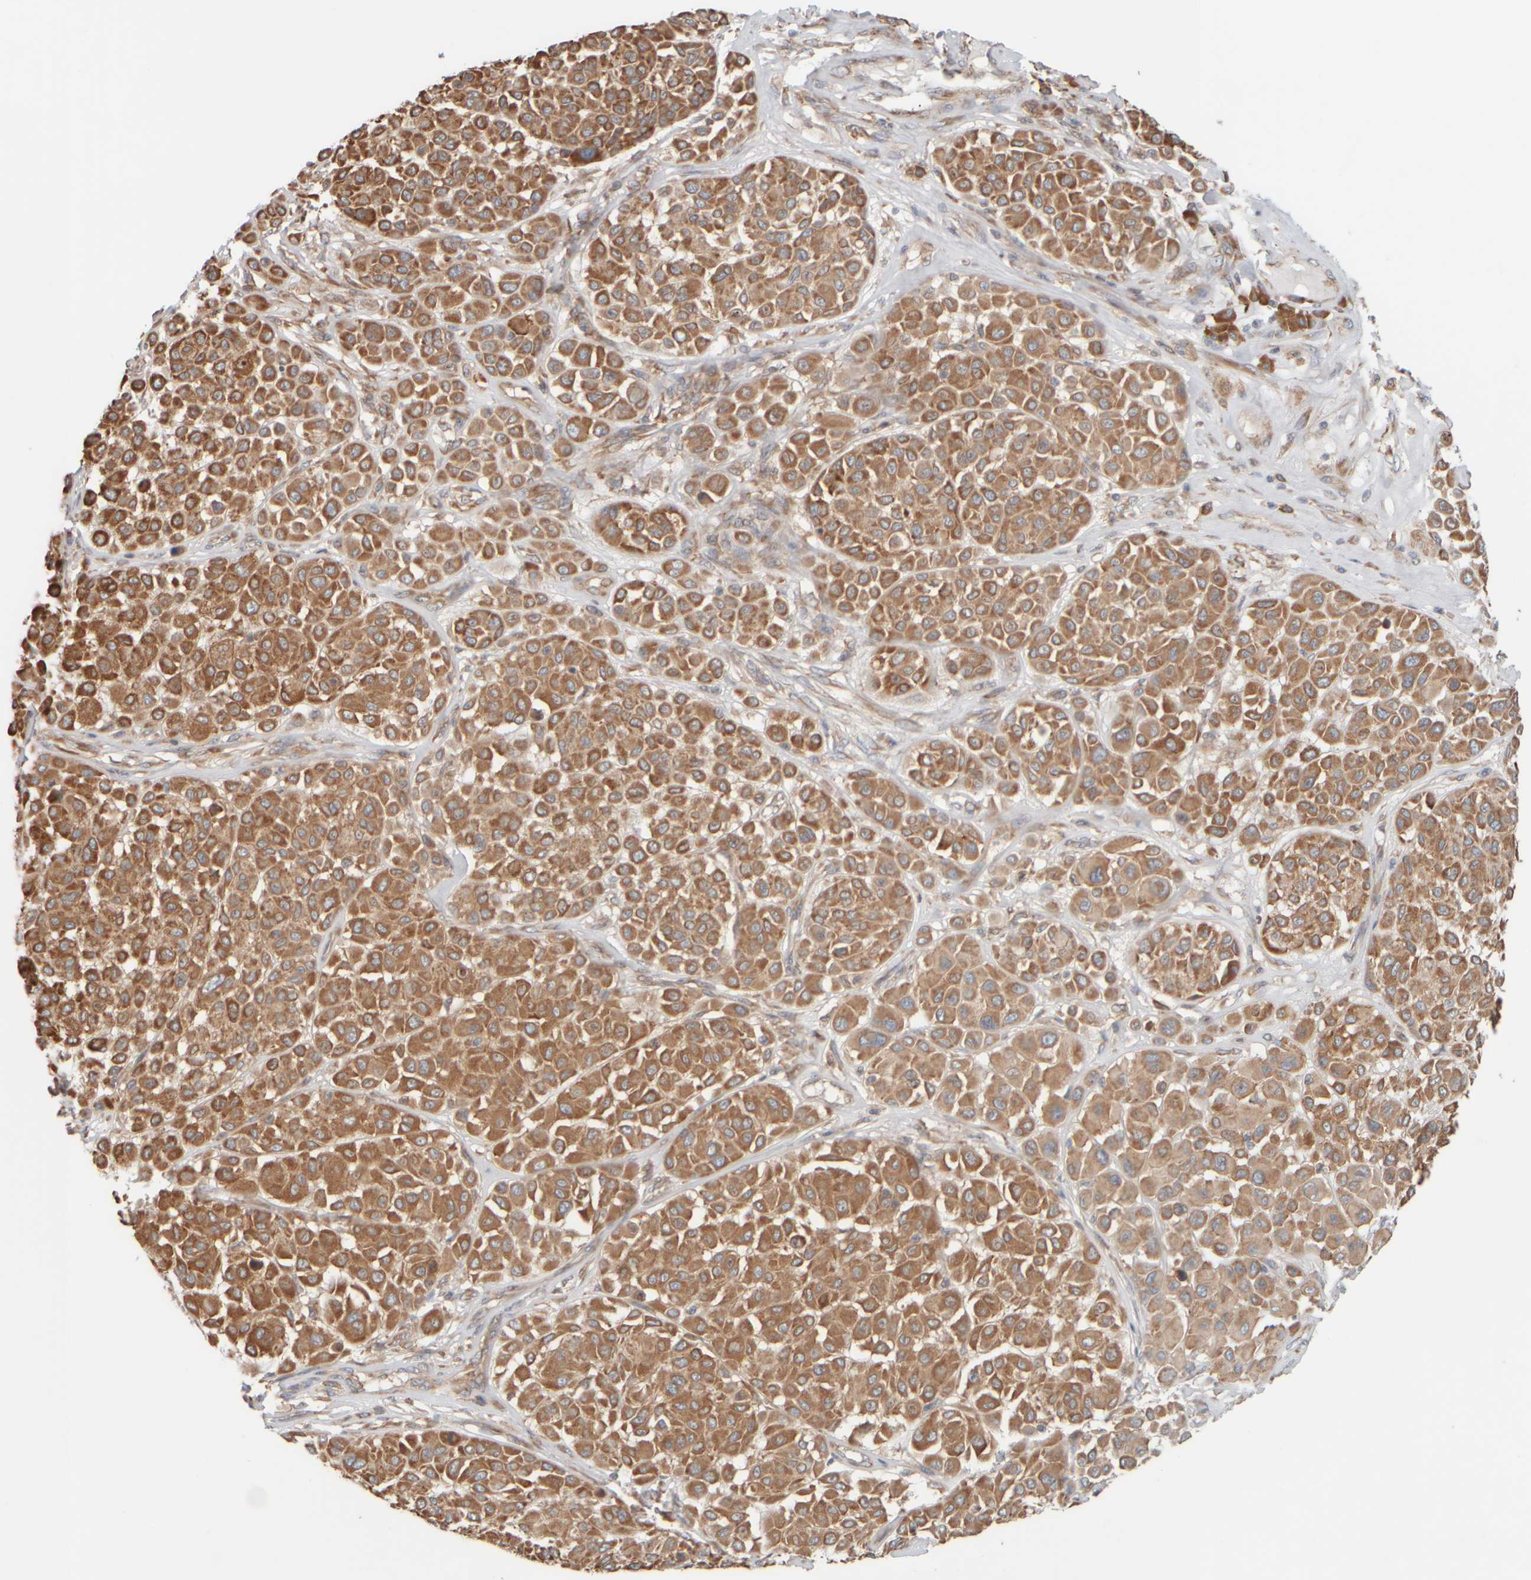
{"staining": {"intensity": "moderate", "quantity": ">75%", "location": "cytoplasmic/membranous"}, "tissue": "melanoma", "cell_type": "Tumor cells", "image_type": "cancer", "snomed": [{"axis": "morphology", "description": "Malignant melanoma, Metastatic site"}, {"axis": "topography", "description": "Soft tissue"}], "caption": "Immunohistochemical staining of melanoma shows medium levels of moderate cytoplasmic/membranous positivity in about >75% of tumor cells.", "gene": "EIF2B3", "patient": {"sex": "male", "age": 41}}